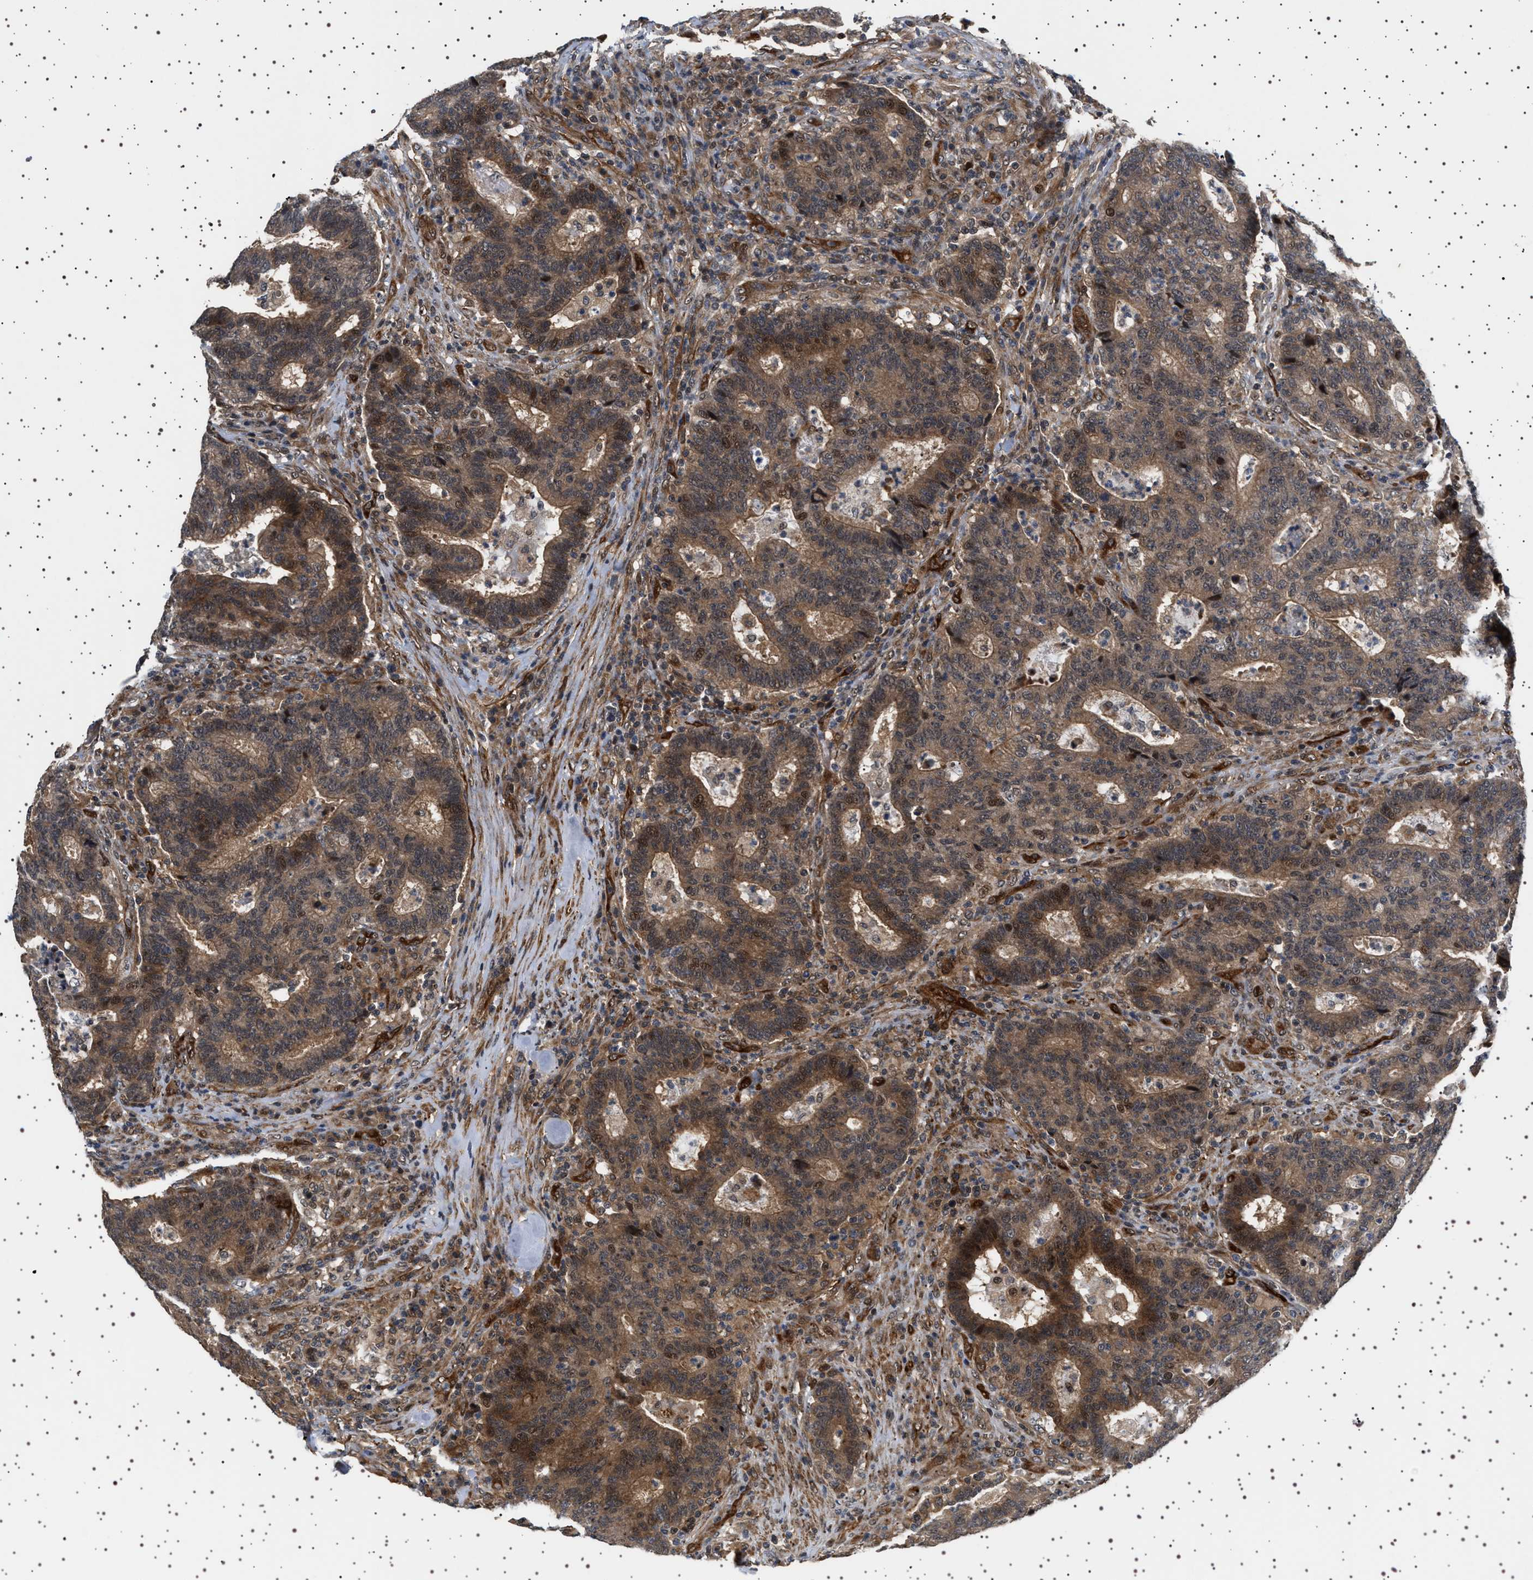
{"staining": {"intensity": "moderate", "quantity": ">75%", "location": "cytoplasmic/membranous,nuclear"}, "tissue": "colorectal cancer", "cell_type": "Tumor cells", "image_type": "cancer", "snomed": [{"axis": "morphology", "description": "Adenocarcinoma, NOS"}, {"axis": "topography", "description": "Colon"}], "caption": "High-power microscopy captured an immunohistochemistry image of adenocarcinoma (colorectal), revealing moderate cytoplasmic/membranous and nuclear staining in approximately >75% of tumor cells. (Brightfield microscopy of DAB IHC at high magnification).", "gene": "BAG3", "patient": {"sex": "female", "age": 75}}